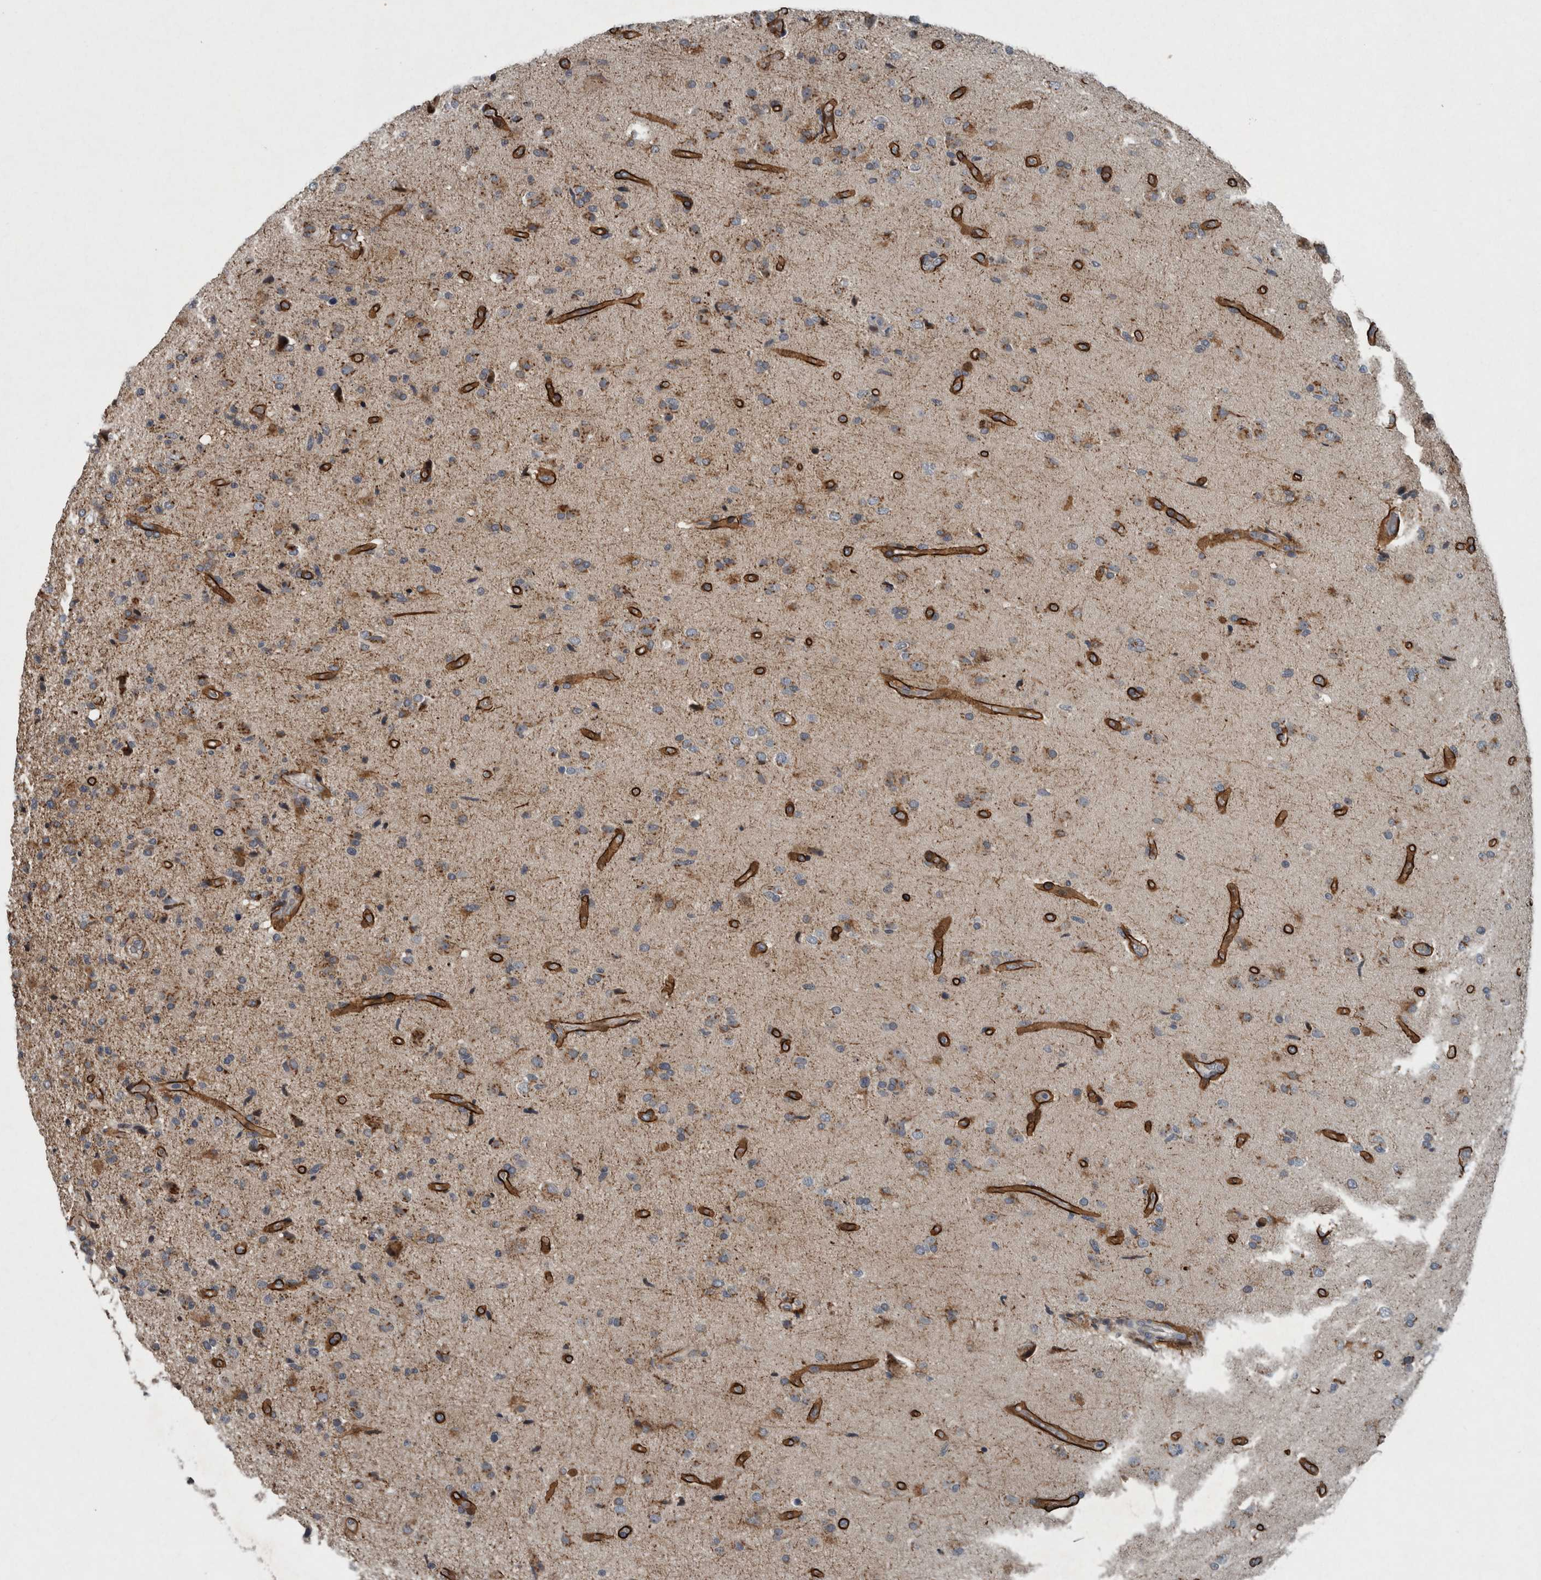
{"staining": {"intensity": "weak", "quantity": "25%-75%", "location": "cytoplasmic/membranous"}, "tissue": "glioma", "cell_type": "Tumor cells", "image_type": "cancer", "snomed": [{"axis": "morphology", "description": "Glioma, malignant, High grade"}, {"axis": "topography", "description": "Brain"}], "caption": "The image exhibits immunohistochemical staining of high-grade glioma (malignant). There is weak cytoplasmic/membranous positivity is identified in about 25%-75% of tumor cells.", "gene": "ZNF345", "patient": {"sex": "male", "age": 72}}